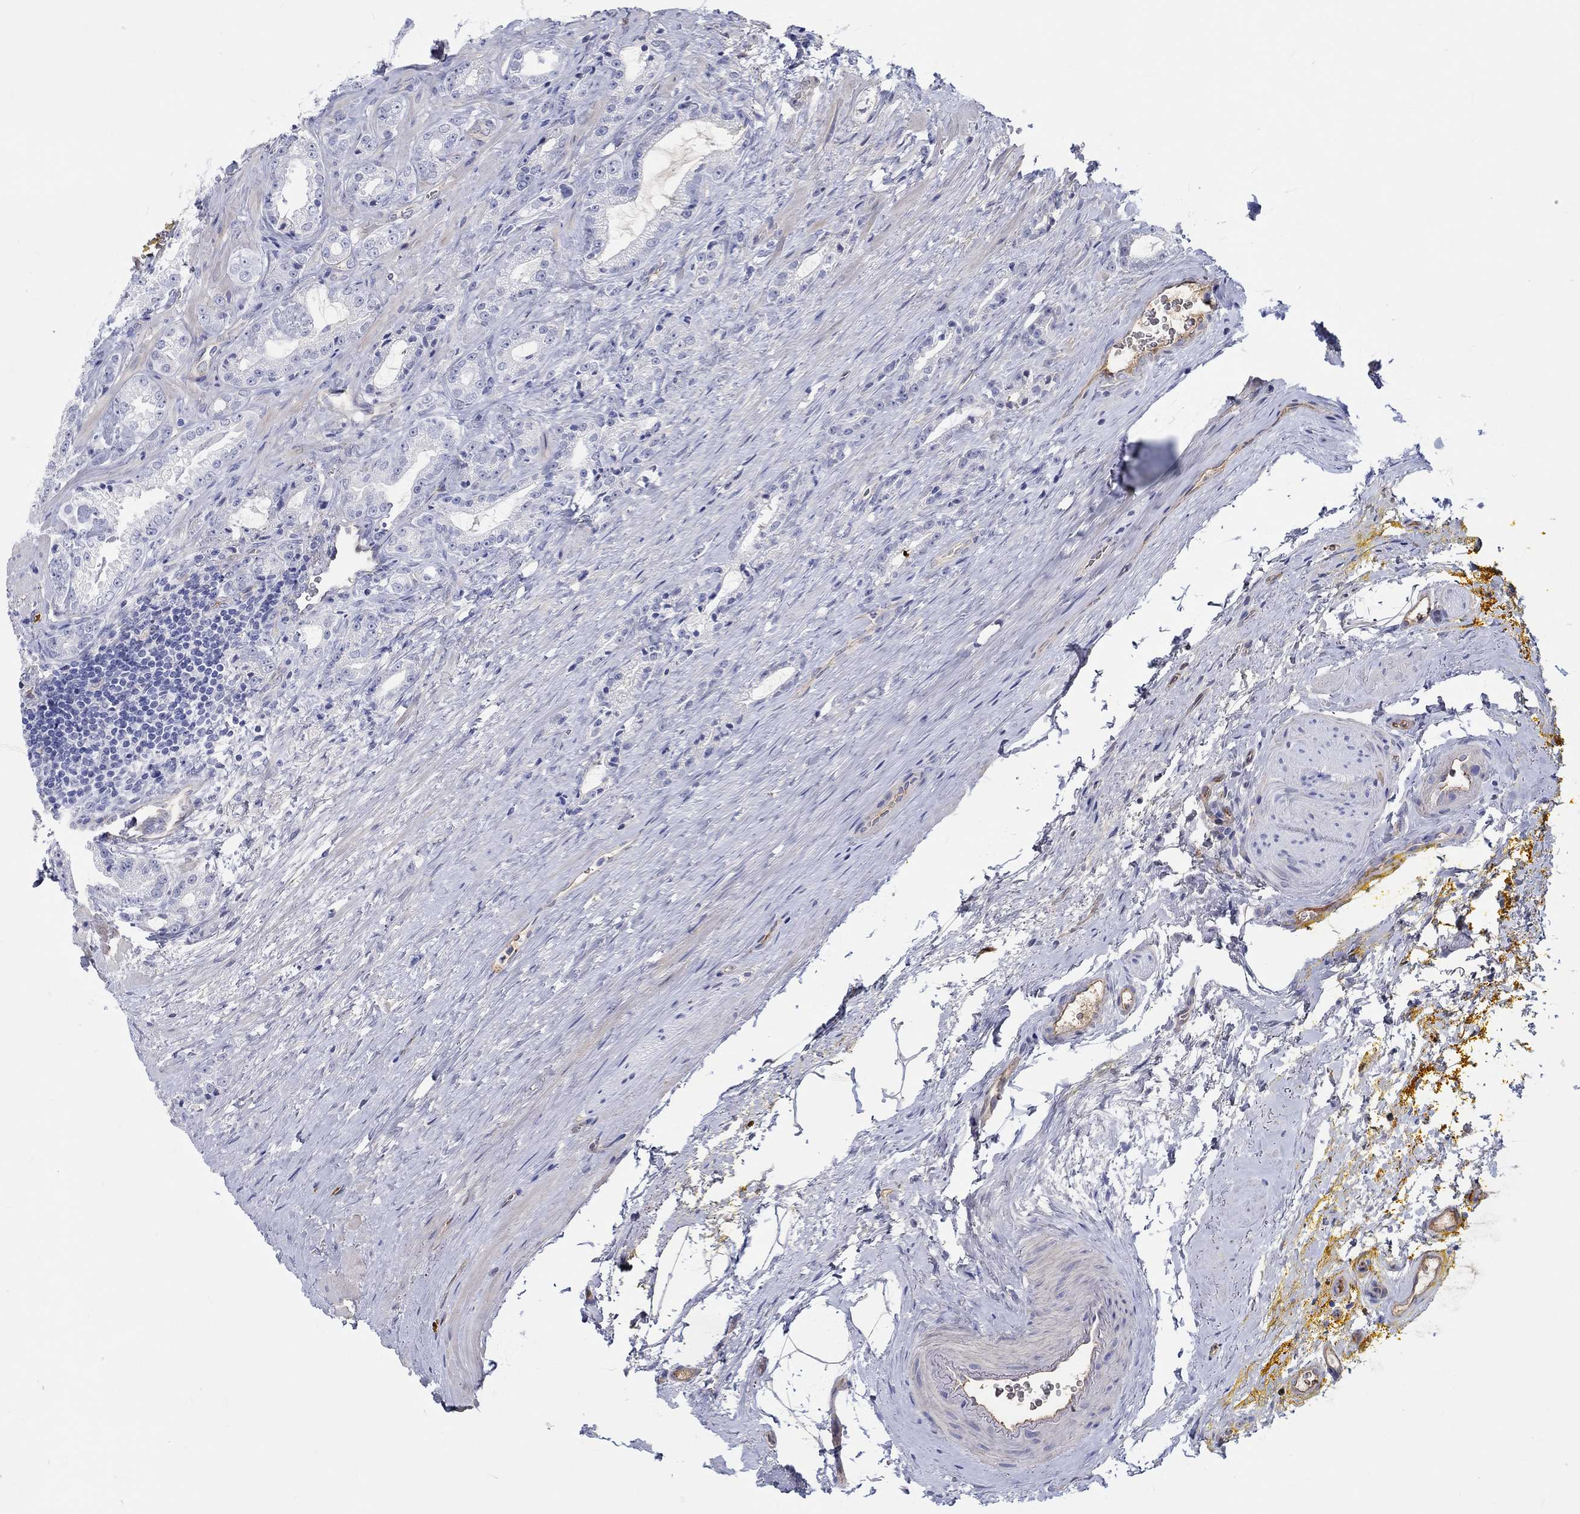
{"staining": {"intensity": "negative", "quantity": "none", "location": "none"}, "tissue": "prostate cancer", "cell_type": "Tumor cells", "image_type": "cancer", "snomed": [{"axis": "morphology", "description": "Adenocarcinoma, NOS"}, {"axis": "topography", "description": "Prostate"}], "caption": "This is an immunohistochemistry image of human prostate cancer (adenocarcinoma). There is no staining in tumor cells.", "gene": "CDY2B", "patient": {"sex": "male", "age": 67}}